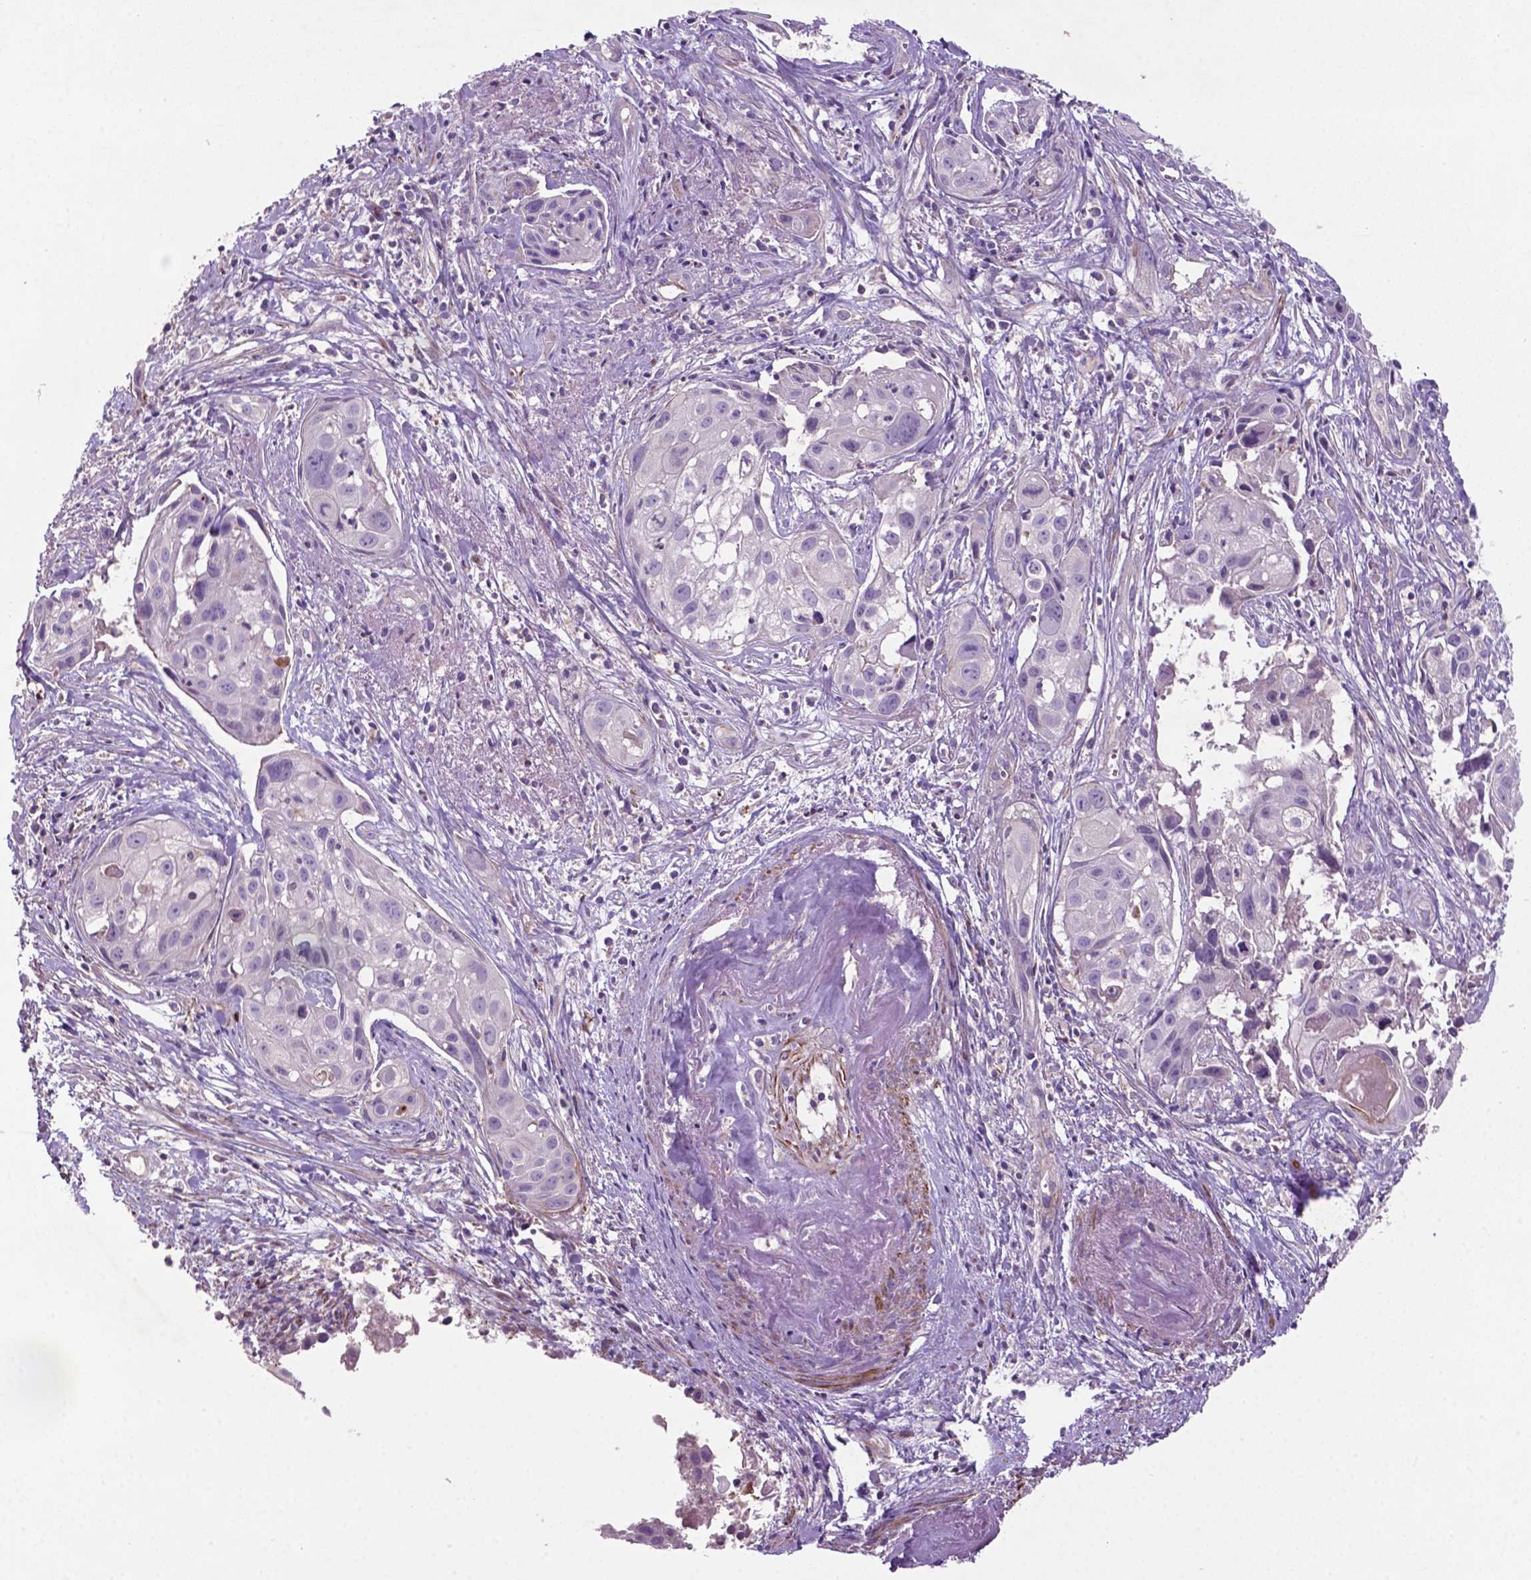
{"staining": {"intensity": "negative", "quantity": "none", "location": "none"}, "tissue": "cervical cancer", "cell_type": "Tumor cells", "image_type": "cancer", "snomed": [{"axis": "morphology", "description": "Squamous cell carcinoma, NOS"}, {"axis": "topography", "description": "Cervix"}], "caption": "A photomicrograph of human squamous cell carcinoma (cervical) is negative for staining in tumor cells.", "gene": "BMP4", "patient": {"sex": "female", "age": 53}}